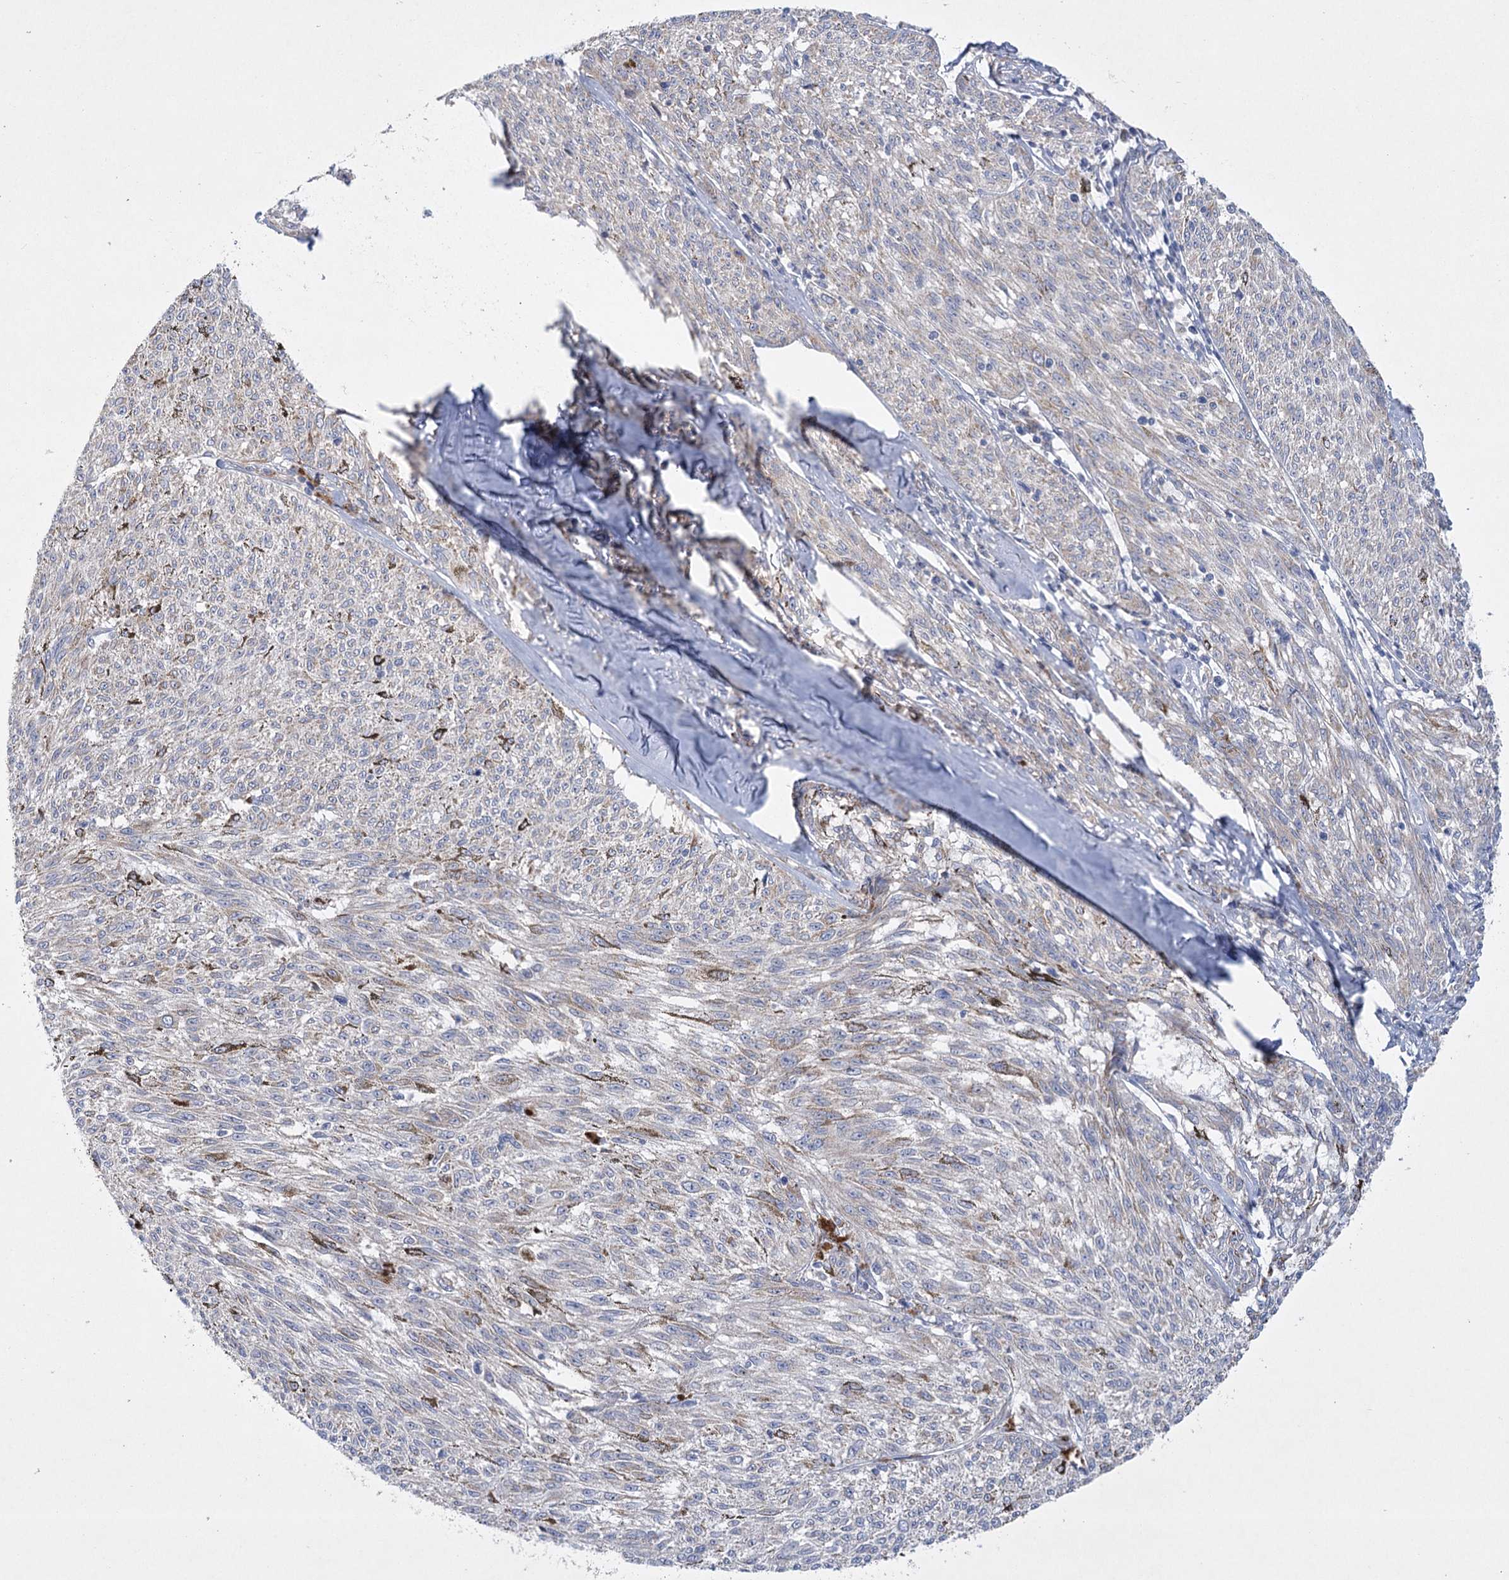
{"staining": {"intensity": "negative", "quantity": "none", "location": "none"}, "tissue": "melanoma", "cell_type": "Tumor cells", "image_type": "cancer", "snomed": [{"axis": "morphology", "description": "Malignant melanoma, NOS"}, {"axis": "topography", "description": "Skin"}], "caption": "Protein analysis of malignant melanoma reveals no significant staining in tumor cells.", "gene": "DHTKD1", "patient": {"sex": "female", "age": 72}}